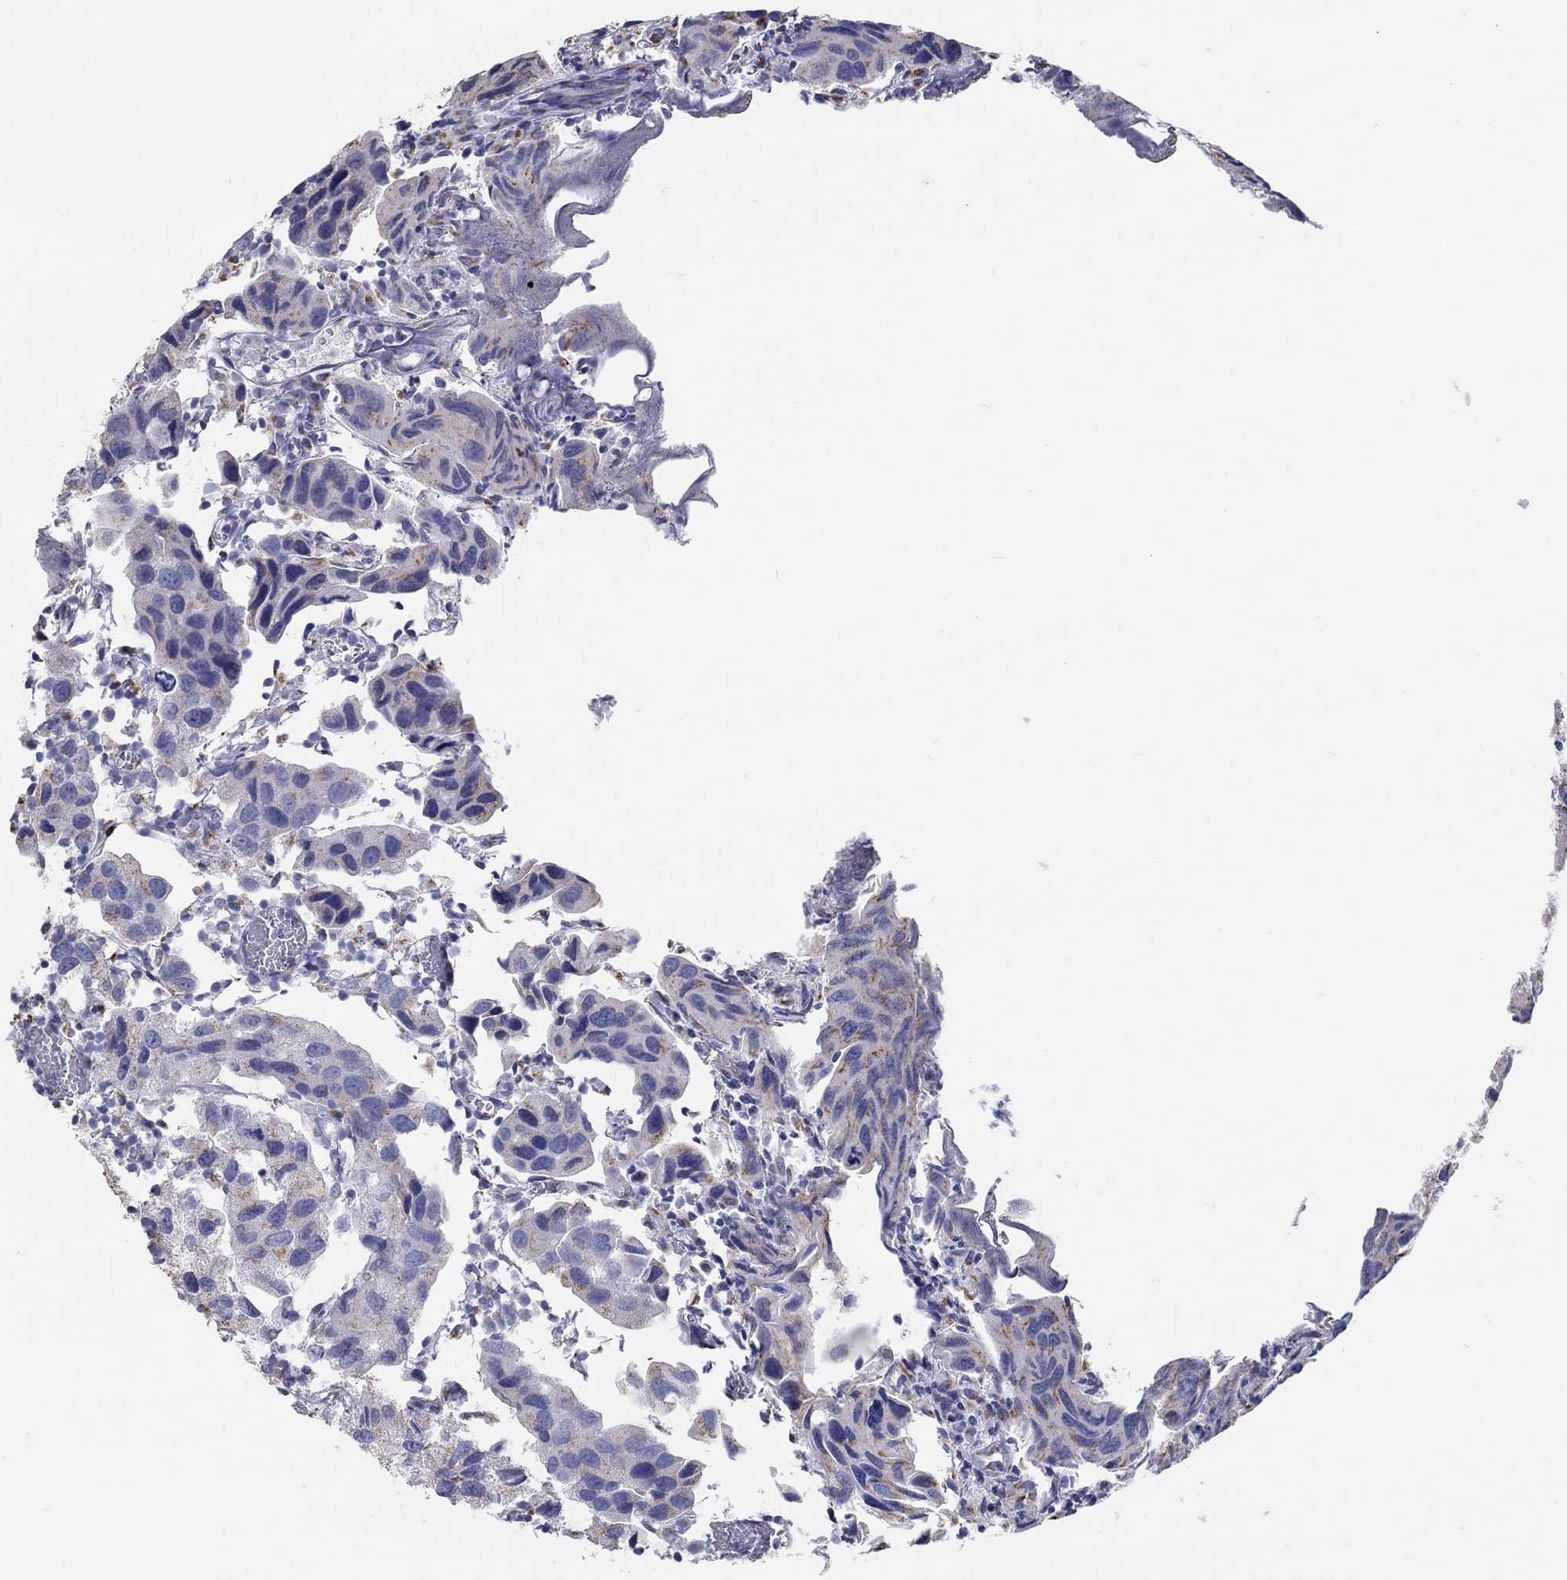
{"staining": {"intensity": "strong", "quantity": "<25%", "location": "cytoplasmic/membranous"}, "tissue": "urothelial cancer", "cell_type": "Tumor cells", "image_type": "cancer", "snomed": [{"axis": "morphology", "description": "Urothelial carcinoma, High grade"}, {"axis": "topography", "description": "Urinary bladder"}], "caption": "Immunohistochemistry (IHC) histopathology image of urothelial cancer stained for a protein (brown), which displays medium levels of strong cytoplasmic/membranous expression in approximately <25% of tumor cells.", "gene": "LRRC4C", "patient": {"sex": "male", "age": 79}}